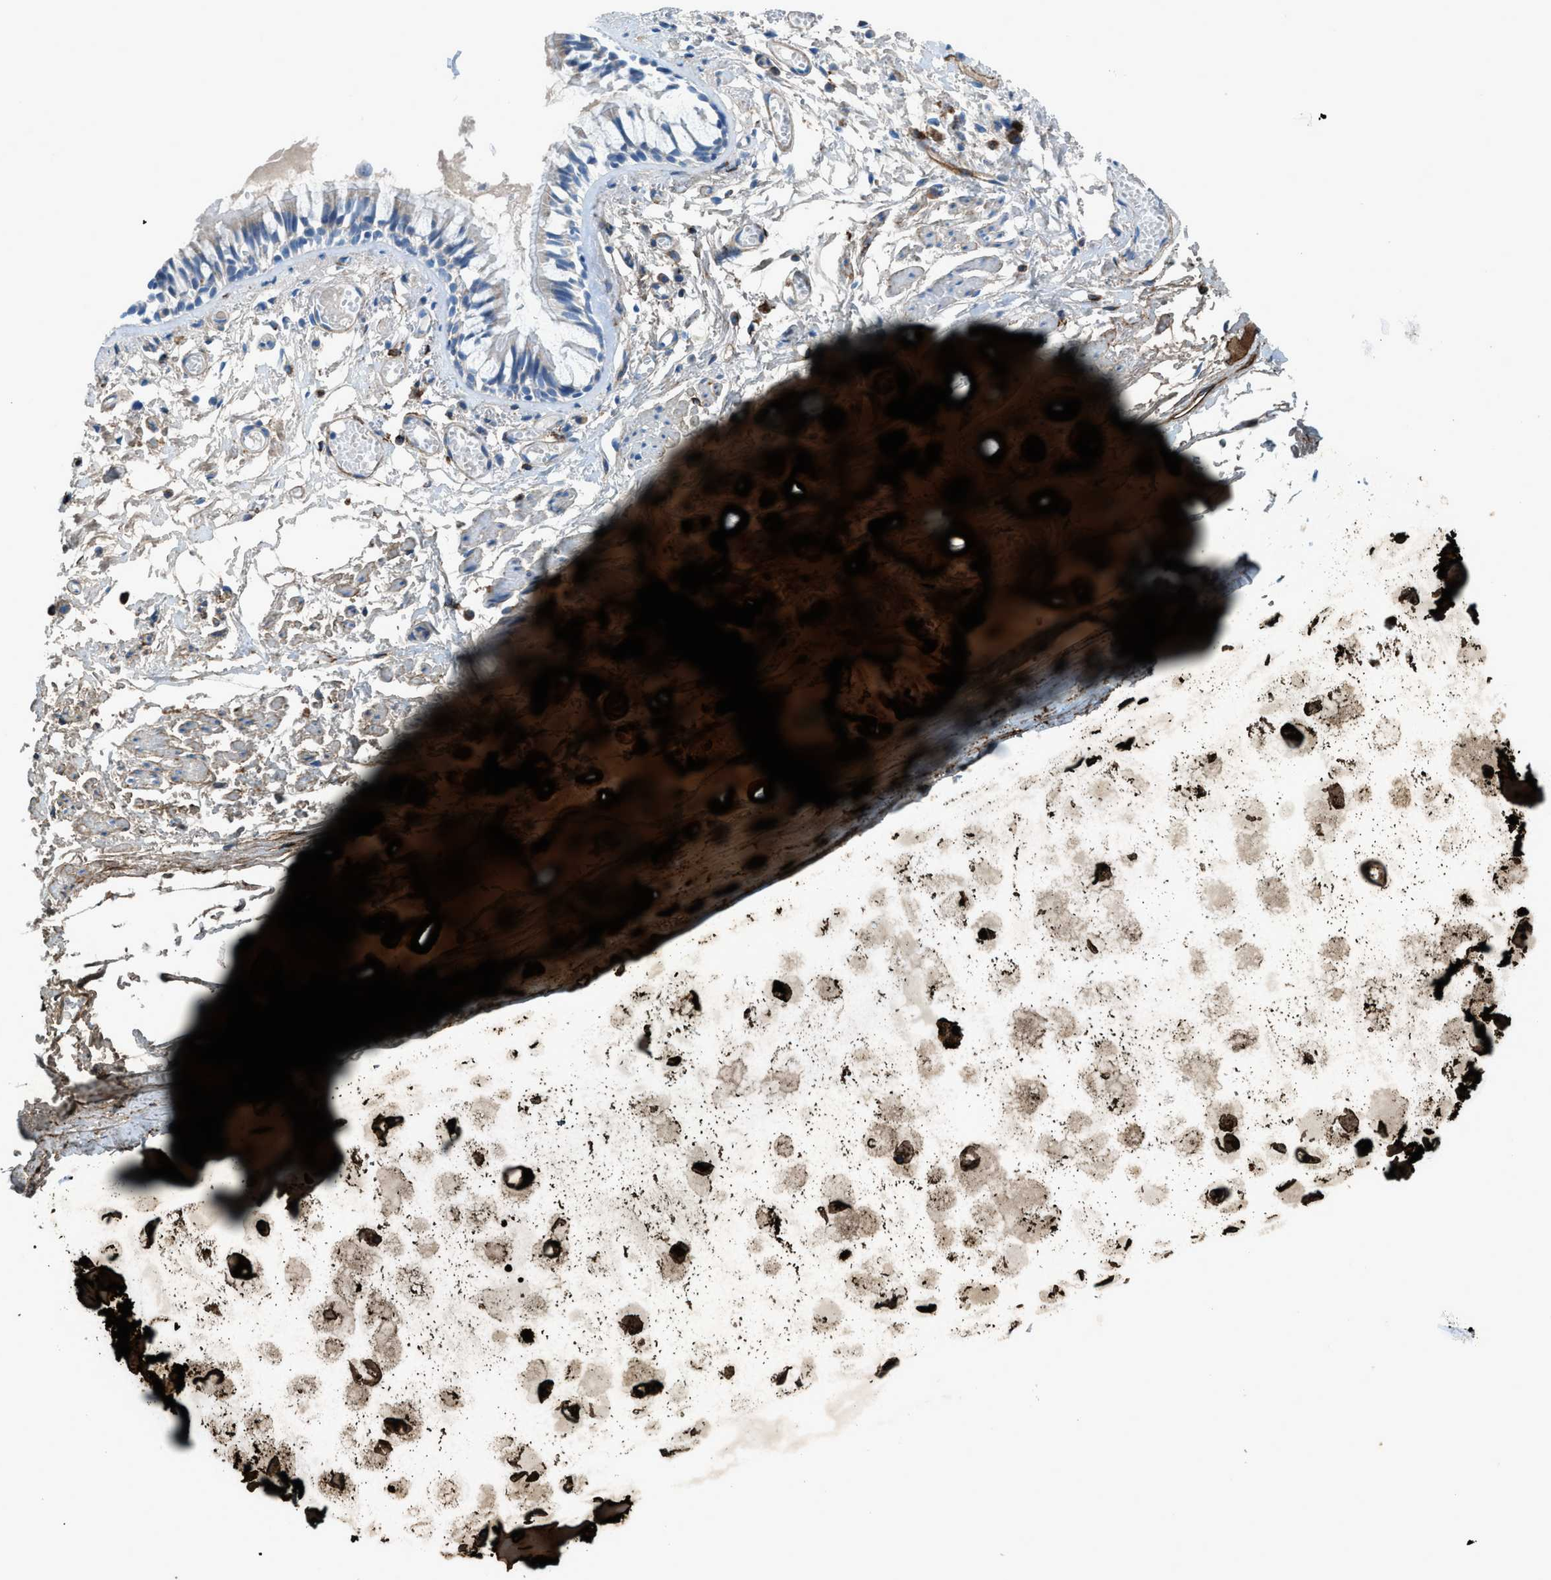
{"staining": {"intensity": "moderate", "quantity": "<25%", "location": "cytoplasmic/membranous"}, "tissue": "bronchus", "cell_type": "Respiratory epithelial cells", "image_type": "normal", "snomed": [{"axis": "morphology", "description": "Normal tissue, NOS"}, {"axis": "morphology", "description": "Inflammation, NOS"}, {"axis": "topography", "description": "Cartilage tissue"}, {"axis": "topography", "description": "Lung"}], "caption": "Bronchus stained for a protein demonstrates moderate cytoplasmic/membranous positivity in respiratory epithelial cells. Using DAB (3,3'-diaminobenzidine) (brown) and hematoxylin (blue) stains, captured at high magnification using brightfield microscopy.", "gene": "ACAN", "patient": {"sex": "male", "age": 71}}